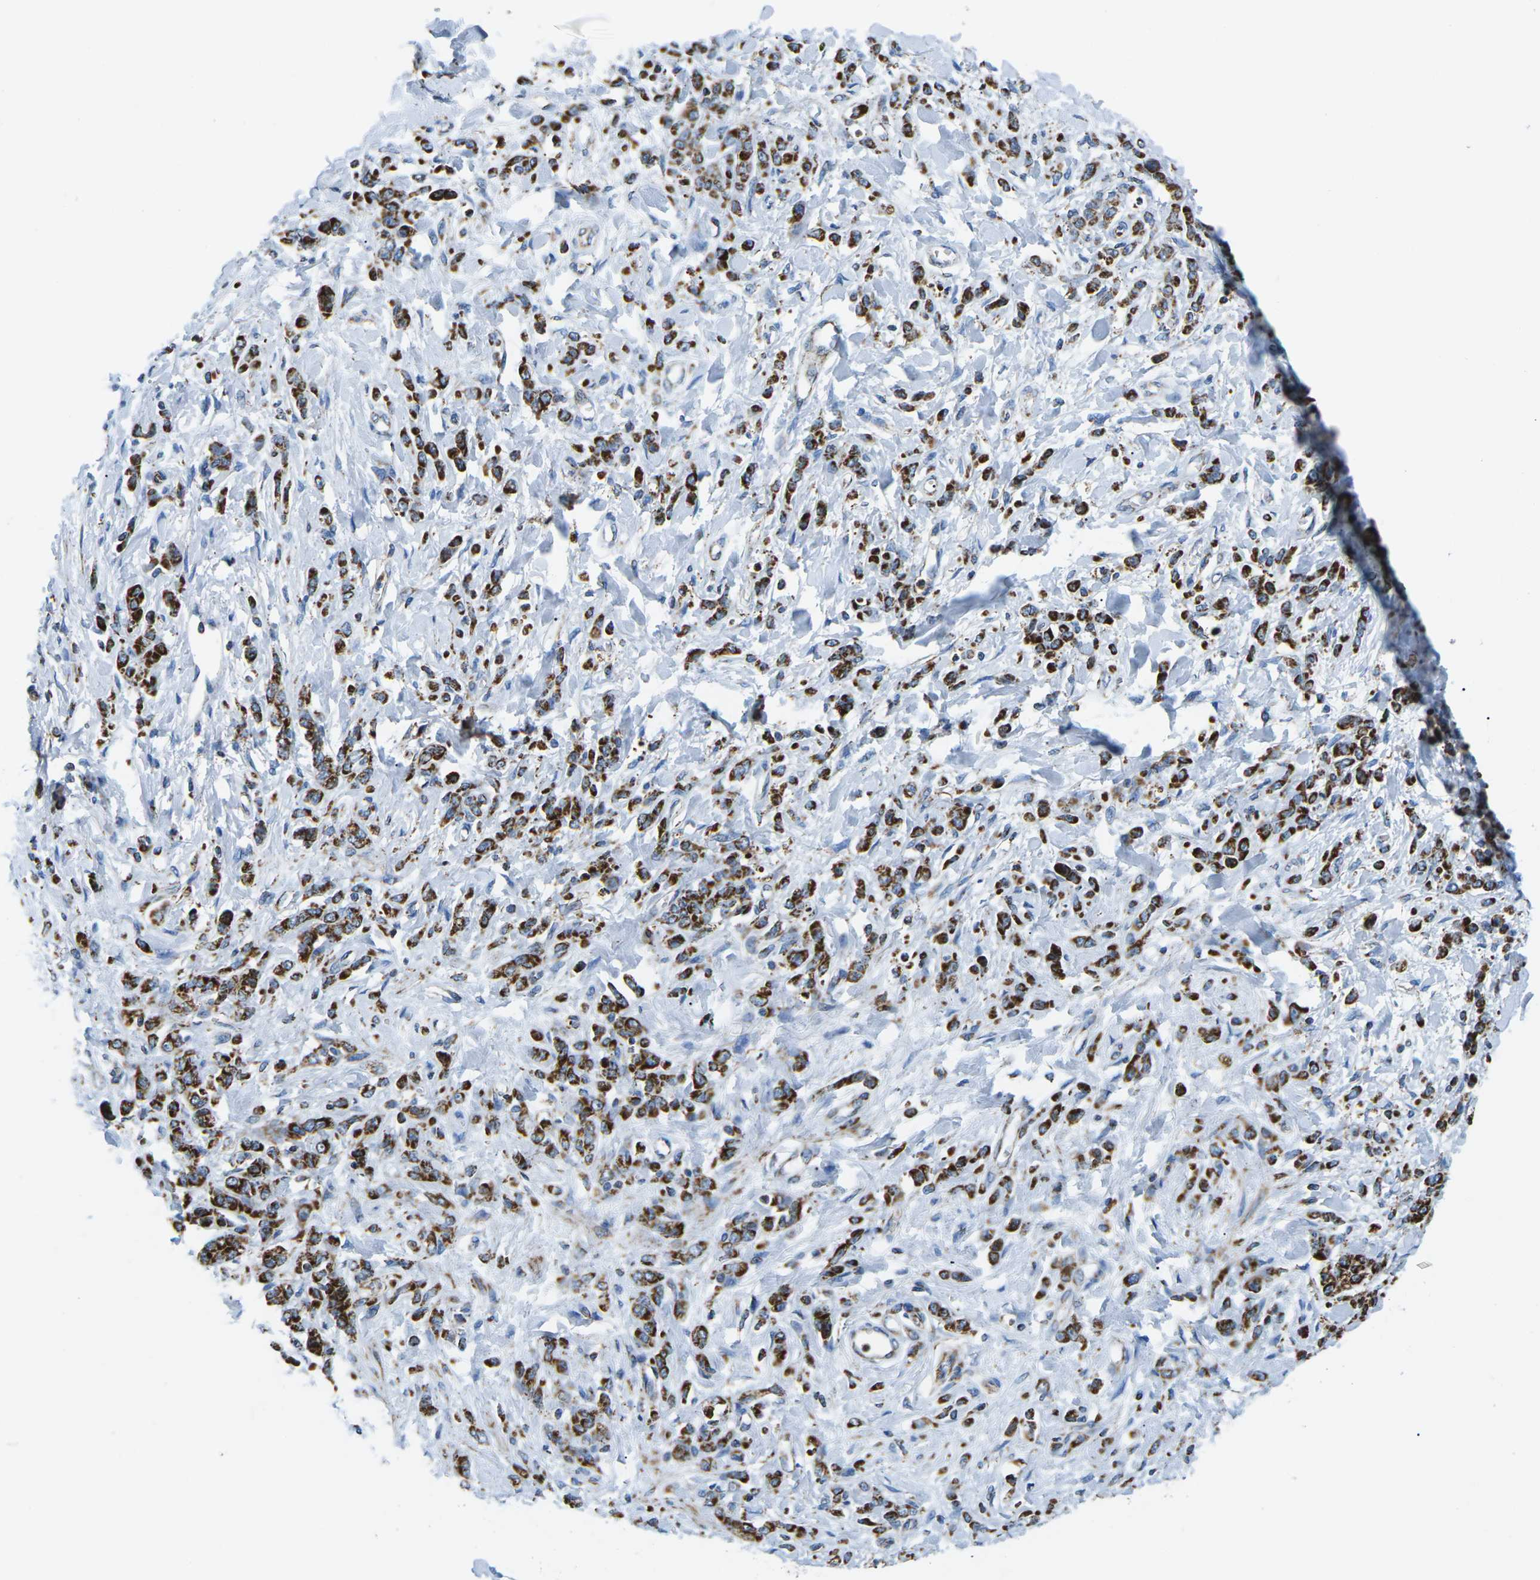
{"staining": {"intensity": "strong", "quantity": ">75%", "location": "cytoplasmic/membranous"}, "tissue": "stomach cancer", "cell_type": "Tumor cells", "image_type": "cancer", "snomed": [{"axis": "morphology", "description": "Normal tissue, NOS"}, {"axis": "morphology", "description": "Adenocarcinoma, NOS"}, {"axis": "topography", "description": "Stomach"}], "caption": "Stomach adenocarcinoma tissue exhibits strong cytoplasmic/membranous expression in about >75% of tumor cells (DAB = brown stain, brightfield microscopy at high magnification).", "gene": "COX6C", "patient": {"sex": "male", "age": 82}}